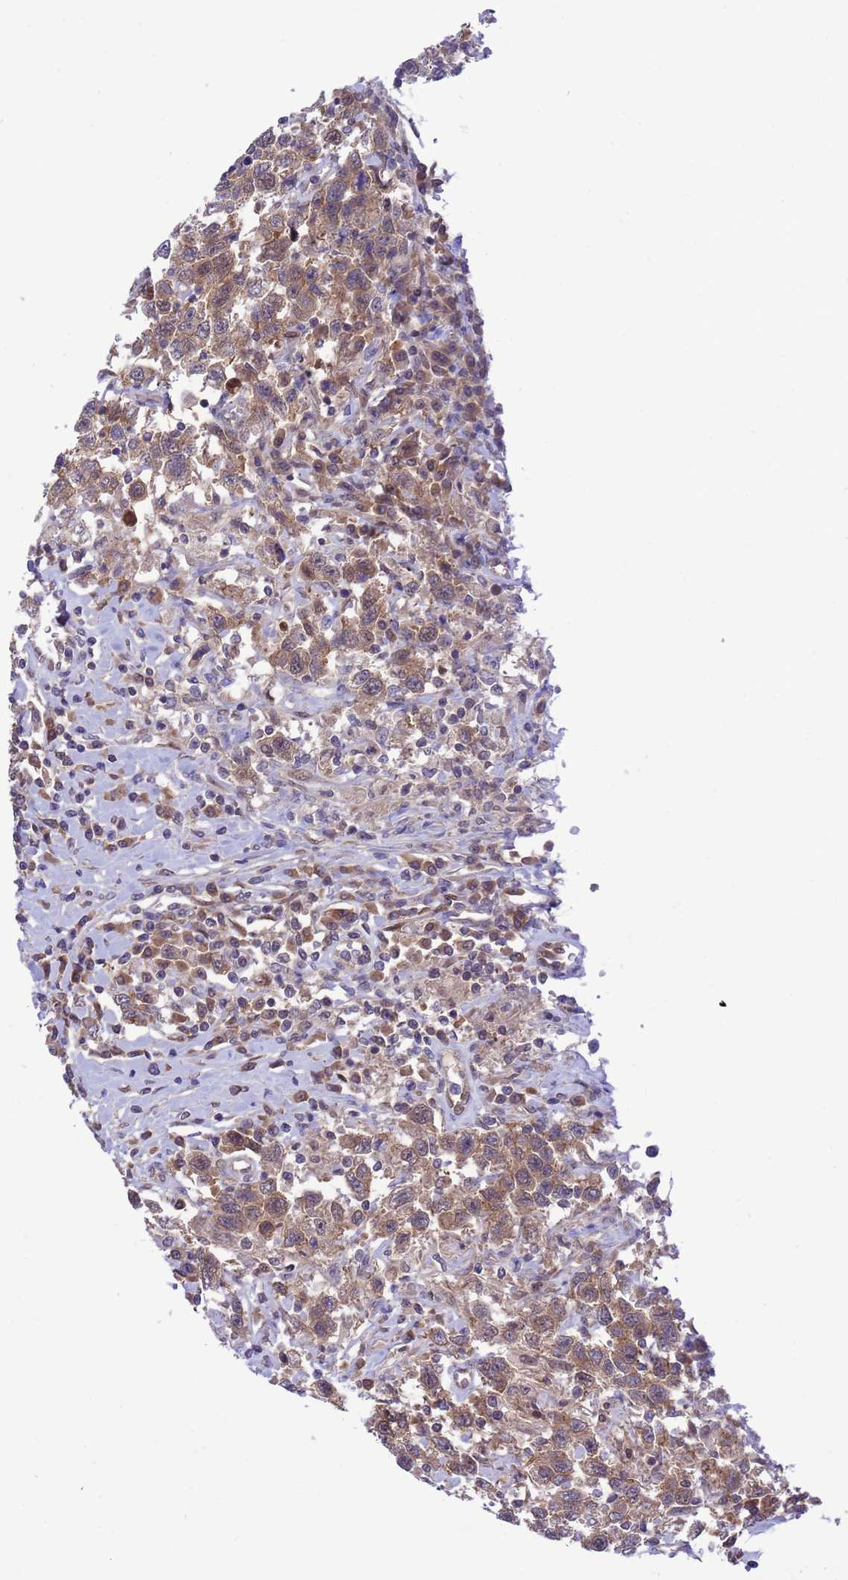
{"staining": {"intensity": "moderate", "quantity": ">75%", "location": "cytoplasmic/membranous"}, "tissue": "testis cancer", "cell_type": "Tumor cells", "image_type": "cancer", "snomed": [{"axis": "morphology", "description": "Seminoma, NOS"}, {"axis": "topography", "description": "Testis"}], "caption": "There is medium levels of moderate cytoplasmic/membranous expression in tumor cells of testis cancer (seminoma), as demonstrated by immunohistochemical staining (brown color).", "gene": "ZNF461", "patient": {"sex": "male", "age": 41}}